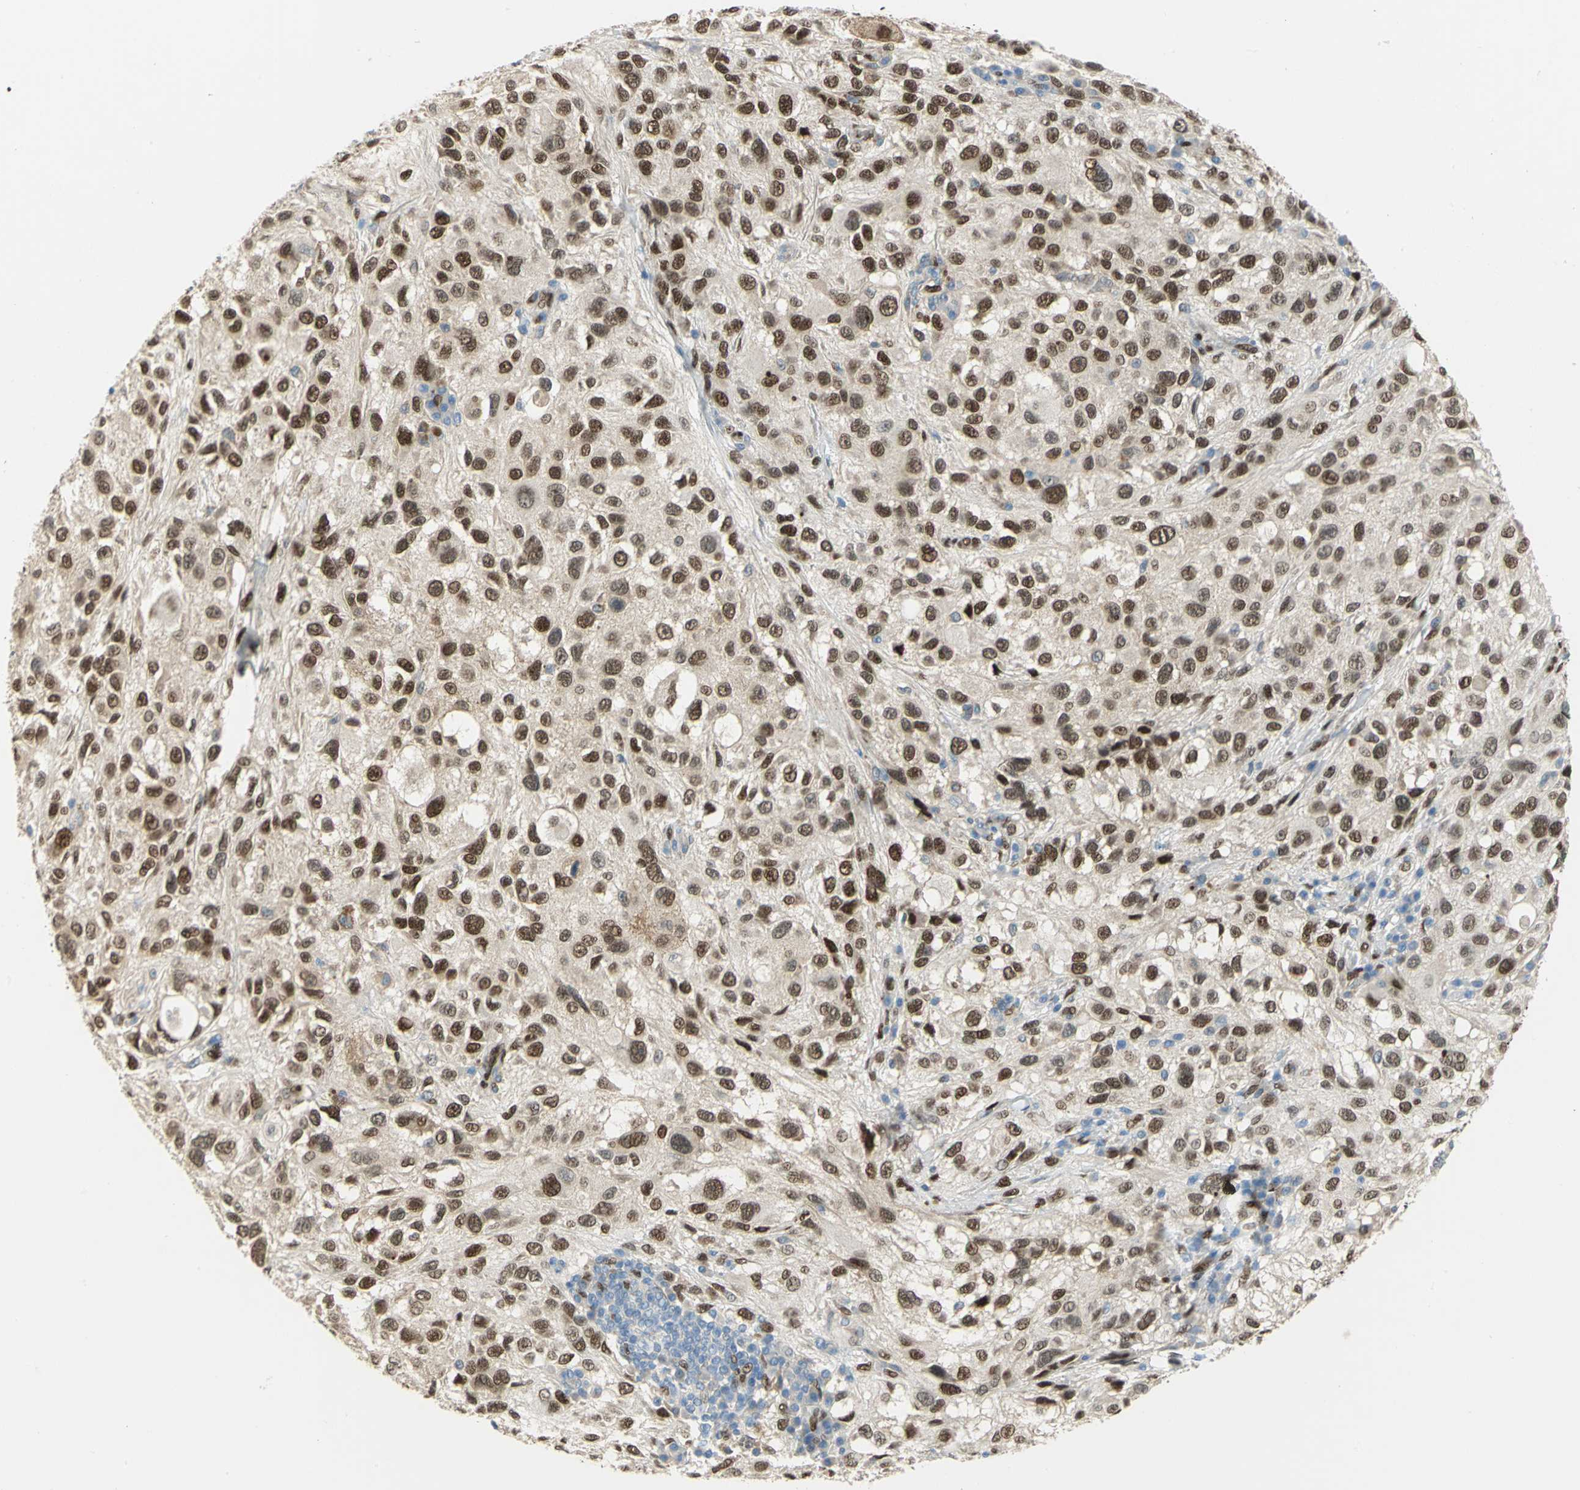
{"staining": {"intensity": "strong", "quantity": ">75%", "location": "cytoplasmic/membranous,nuclear"}, "tissue": "melanoma", "cell_type": "Tumor cells", "image_type": "cancer", "snomed": [{"axis": "morphology", "description": "Necrosis, NOS"}, {"axis": "morphology", "description": "Malignant melanoma, NOS"}, {"axis": "topography", "description": "Skin"}], "caption": "Melanoma stained with a protein marker shows strong staining in tumor cells.", "gene": "RBFOX2", "patient": {"sex": "female", "age": 87}}